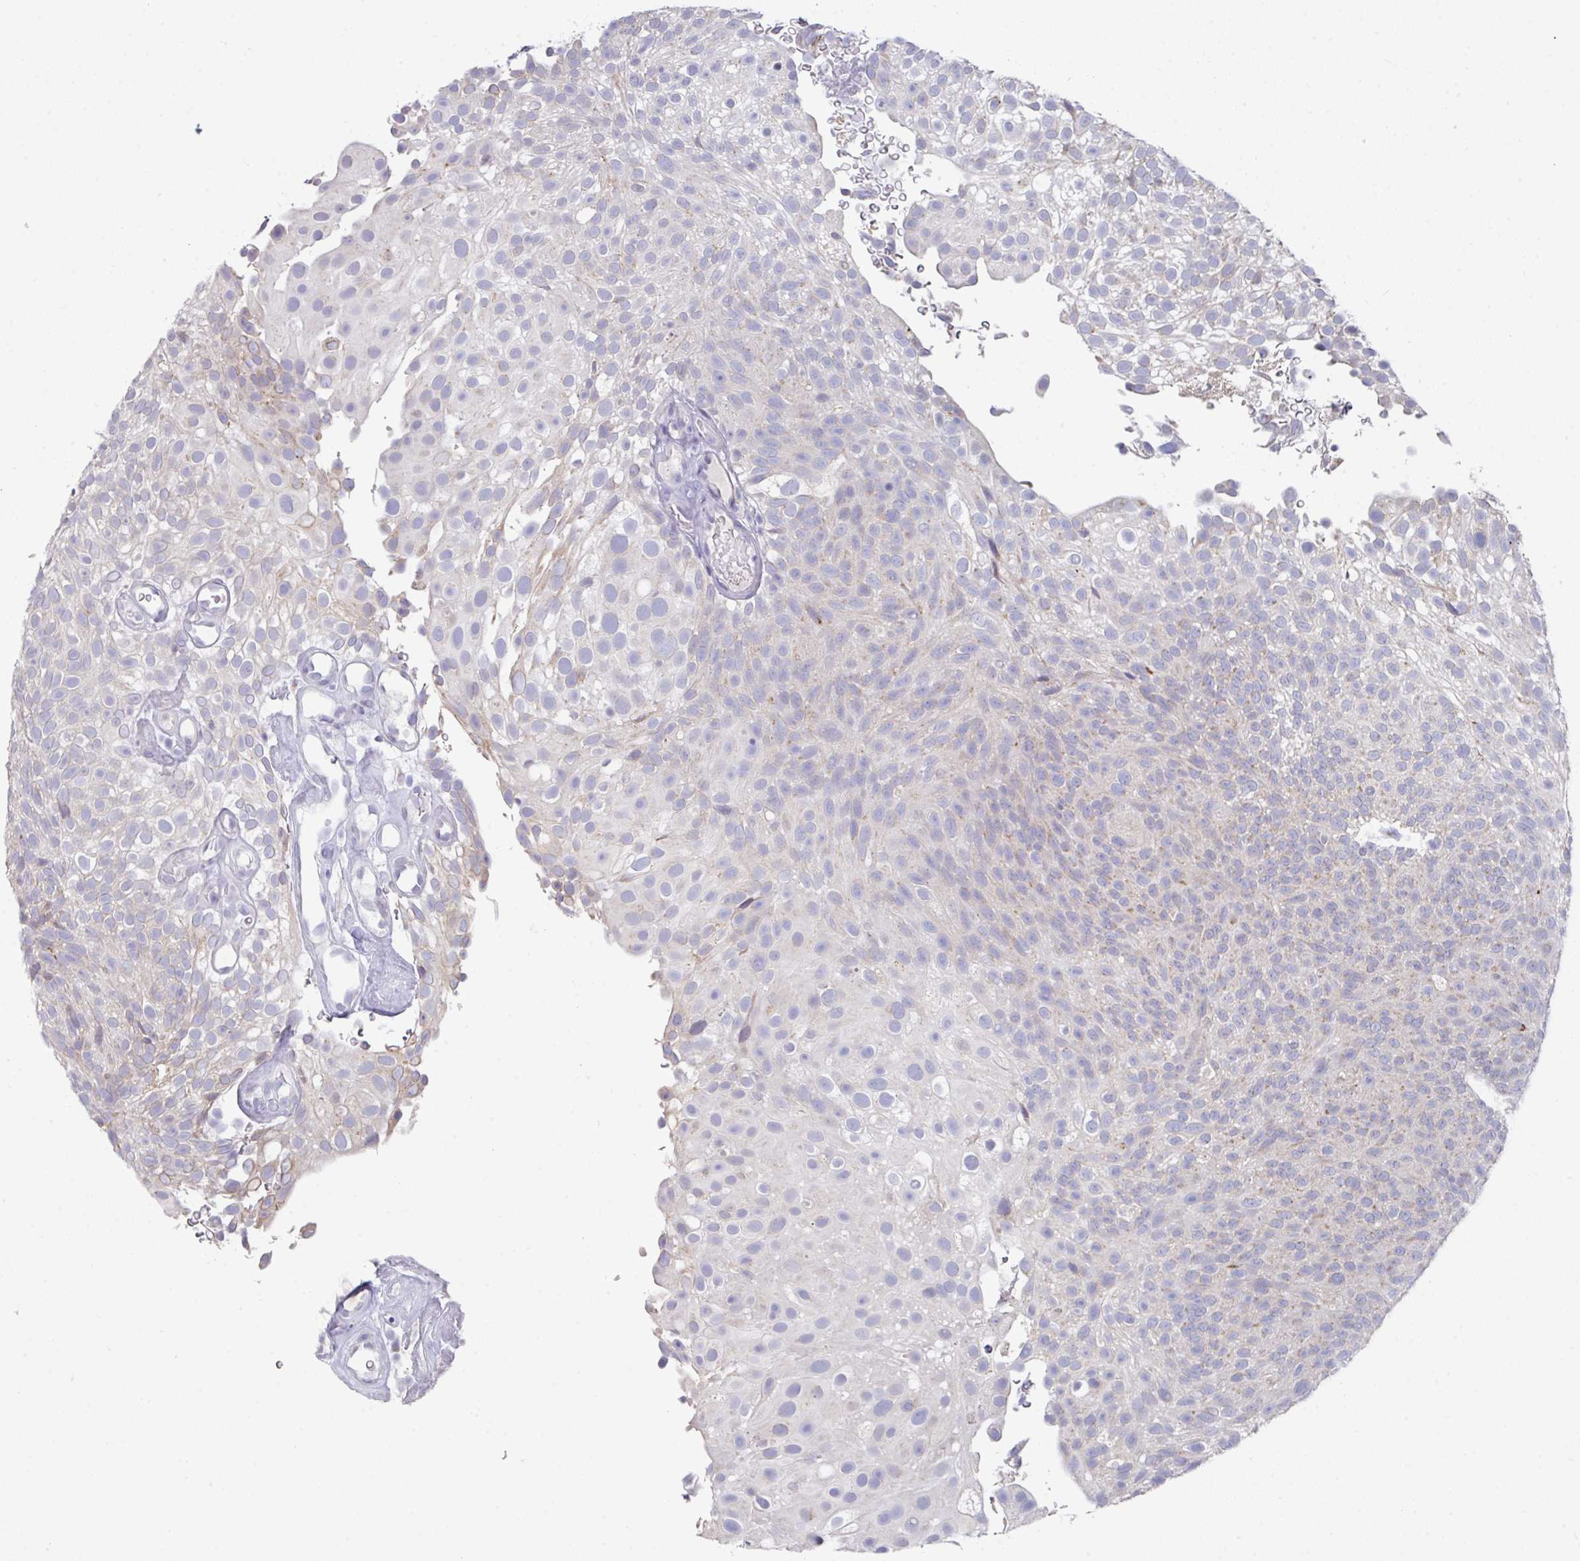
{"staining": {"intensity": "weak", "quantity": "25%-75%", "location": "cytoplasmic/membranous"}, "tissue": "urothelial cancer", "cell_type": "Tumor cells", "image_type": "cancer", "snomed": [{"axis": "morphology", "description": "Urothelial carcinoma, Low grade"}, {"axis": "topography", "description": "Urinary bladder"}], "caption": "High-power microscopy captured an immunohistochemistry image of urothelial cancer, revealing weak cytoplasmic/membranous expression in about 25%-75% of tumor cells. (Brightfield microscopy of DAB IHC at high magnification).", "gene": "VKORC1L1", "patient": {"sex": "male", "age": 78}}